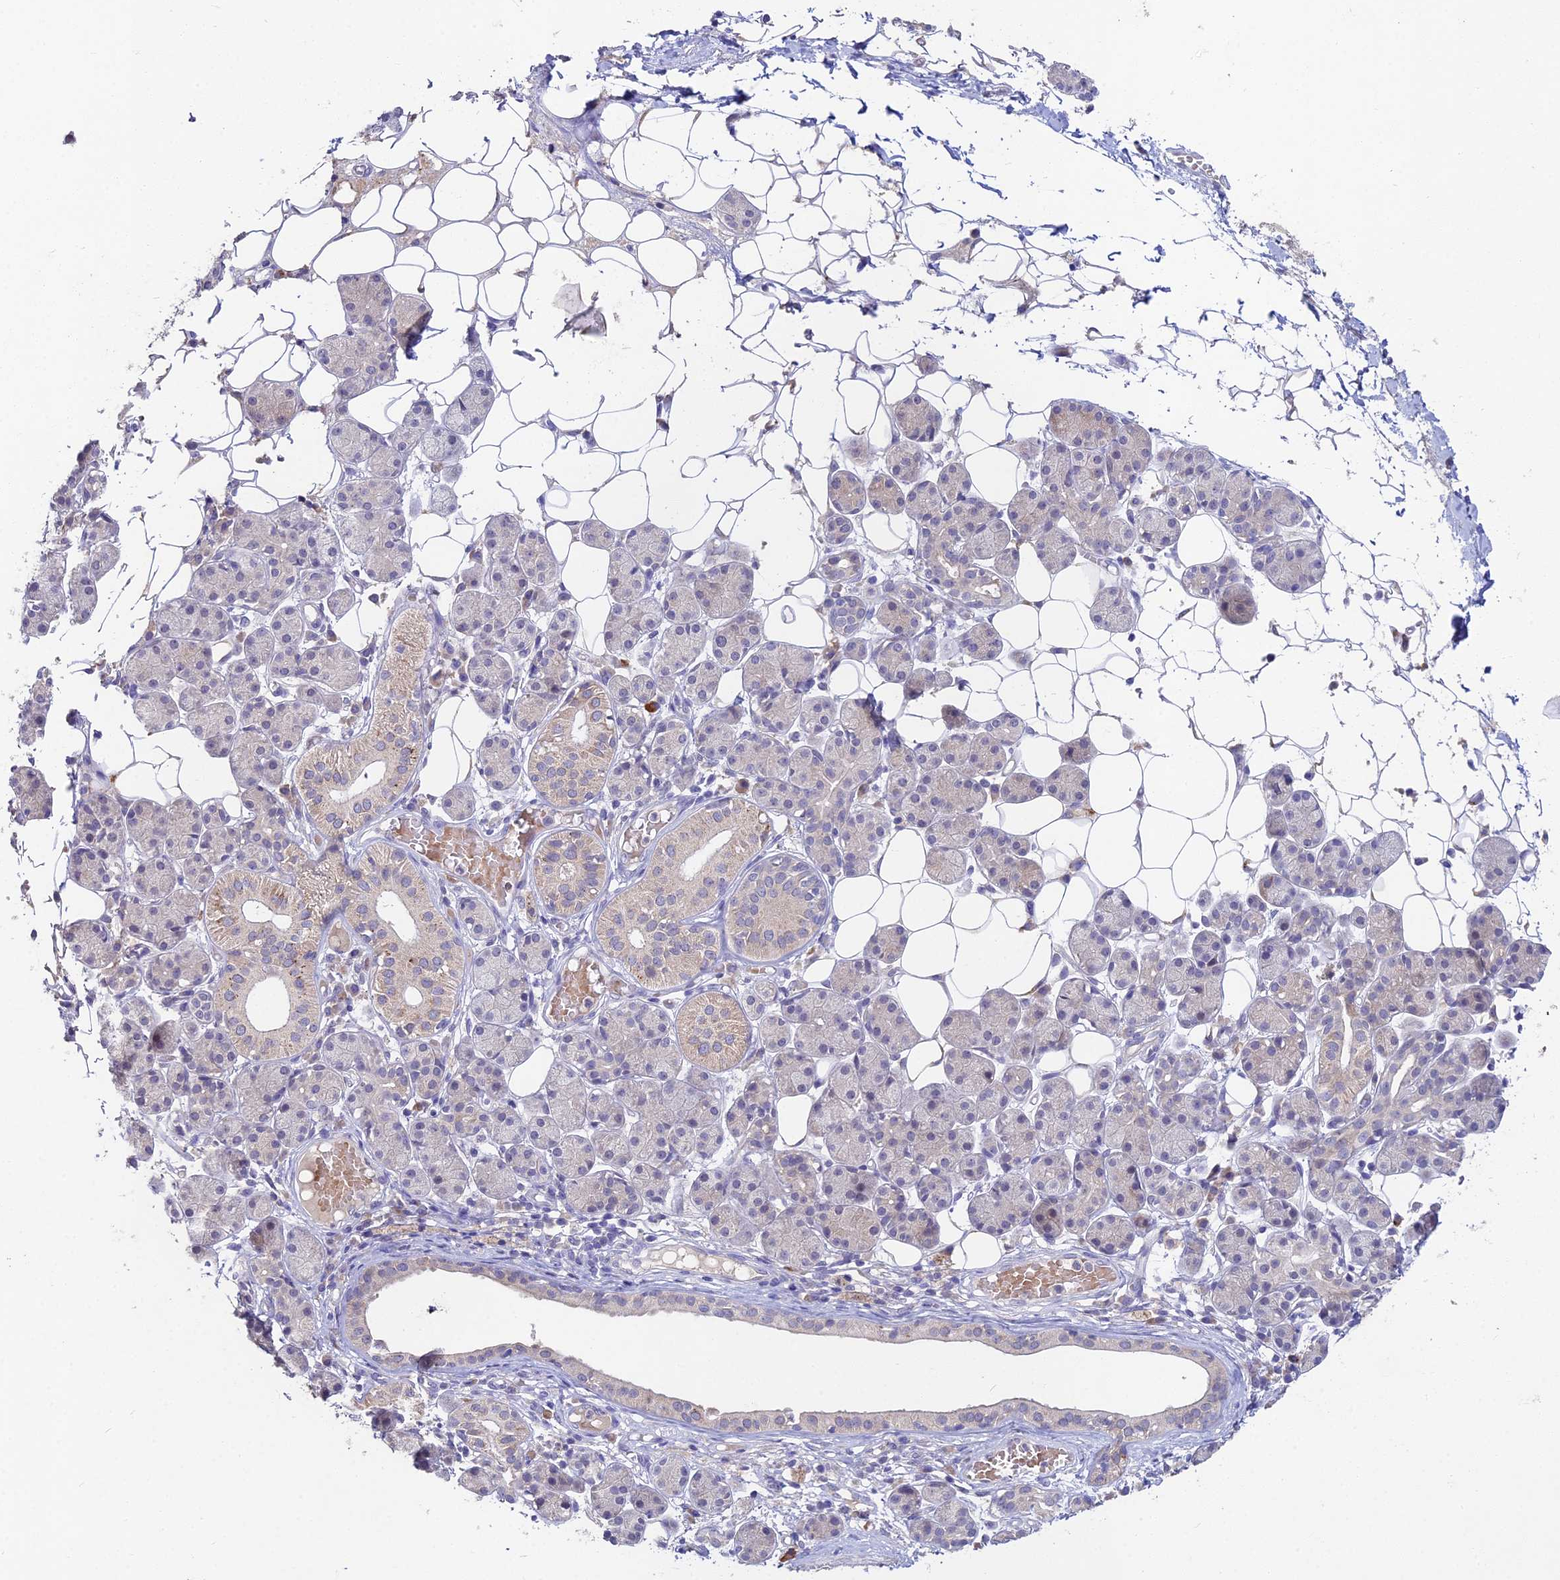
{"staining": {"intensity": "strong", "quantity": "<25%", "location": "cytoplasmic/membranous"}, "tissue": "salivary gland", "cell_type": "Glandular cells", "image_type": "normal", "snomed": [{"axis": "morphology", "description": "Normal tissue, NOS"}, {"axis": "topography", "description": "Salivary gland"}], "caption": "A micrograph of human salivary gland stained for a protein displays strong cytoplasmic/membranous brown staining in glandular cells.", "gene": "WDR43", "patient": {"sex": "female", "age": 33}}